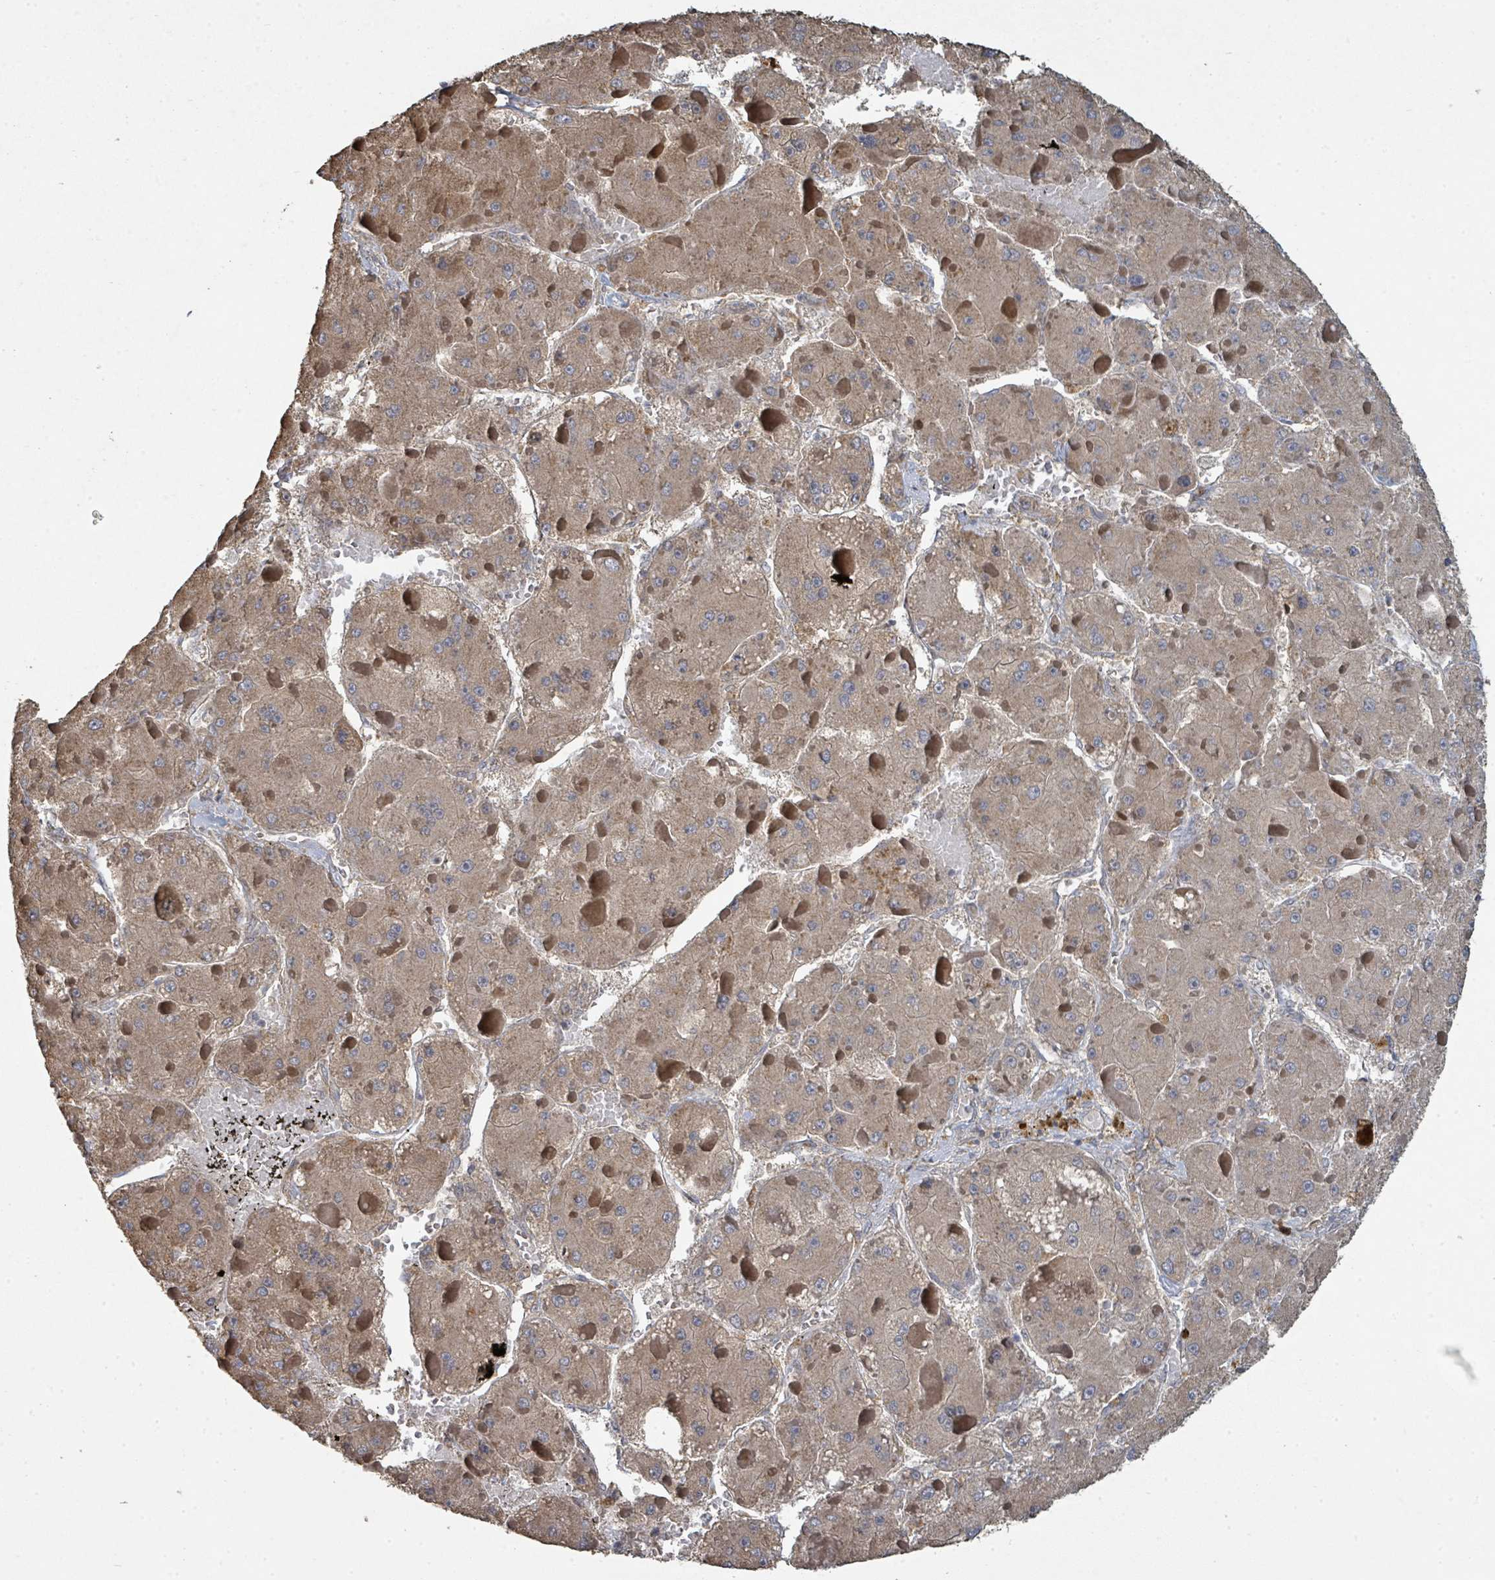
{"staining": {"intensity": "weak", "quantity": ">75%", "location": "cytoplasmic/membranous"}, "tissue": "liver cancer", "cell_type": "Tumor cells", "image_type": "cancer", "snomed": [{"axis": "morphology", "description": "Carcinoma, Hepatocellular, NOS"}, {"axis": "topography", "description": "Liver"}], "caption": "The histopathology image reveals immunohistochemical staining of liver hepatocellular carcinoma. There is weak cytoplasmic/membranous expression is identified in about >75% of tumor cells.", "gene": "WDFY1", "patient": {"sex": "female", "age": 73}}